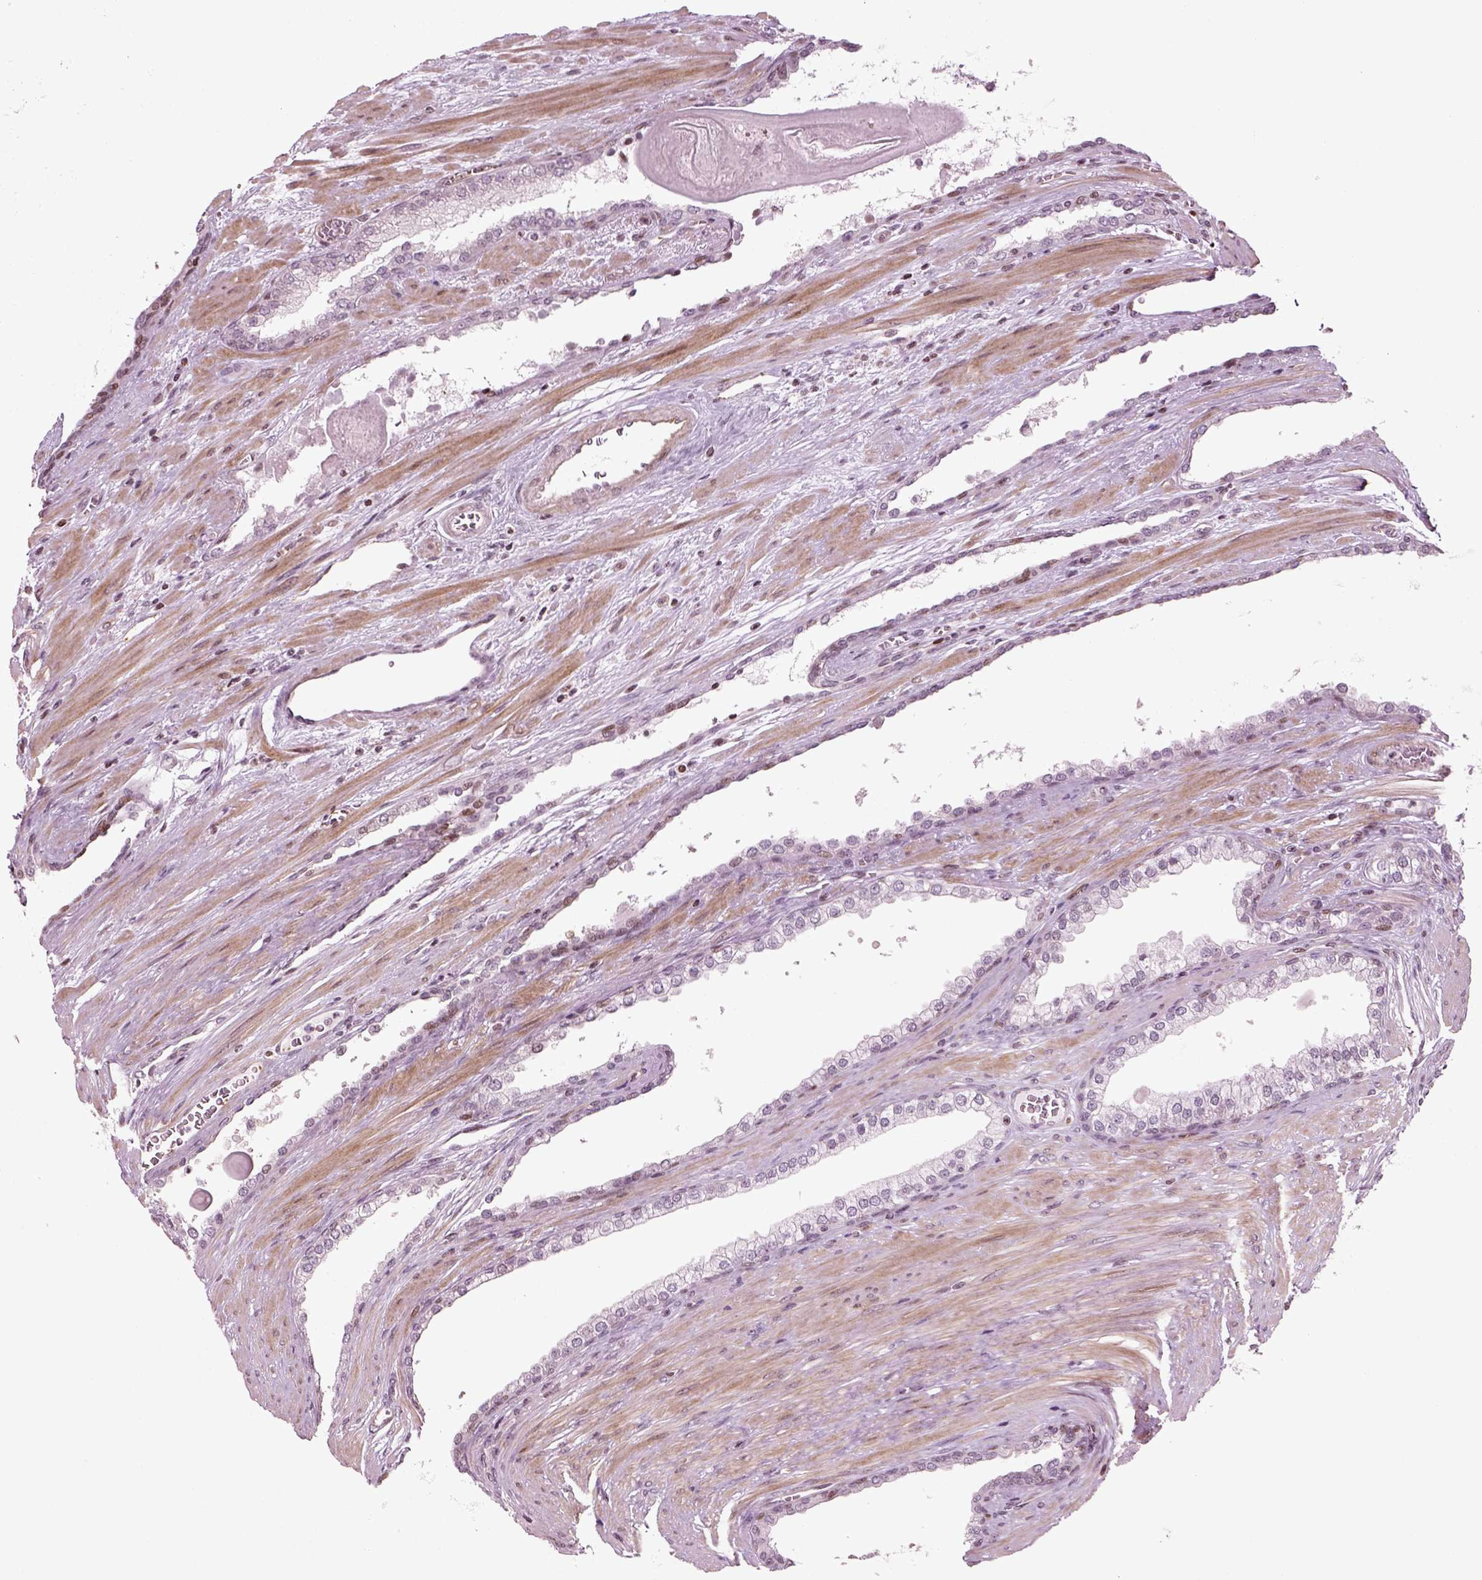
{"staining": {"intensity": "negative", "quantity": "none", "location": "none"}, "tissue": "prostate cancer", "cell_type": "Tumor cells", "image_type": "cancer", "snomed": [{"axis": "morphology", "description": "Adenocarcinoma, NOS"}, {"axis": "topography", "description": "Prostate"}], "caption": "Immunohistochemistry photomicrograph of neoplastic tissue: human prostate adenocarcinoma stained with DAB demonstrates no significant protein staining in tumor cells.", "gene": "HEYL", "patient": {"sex": "male", "age": 67}}